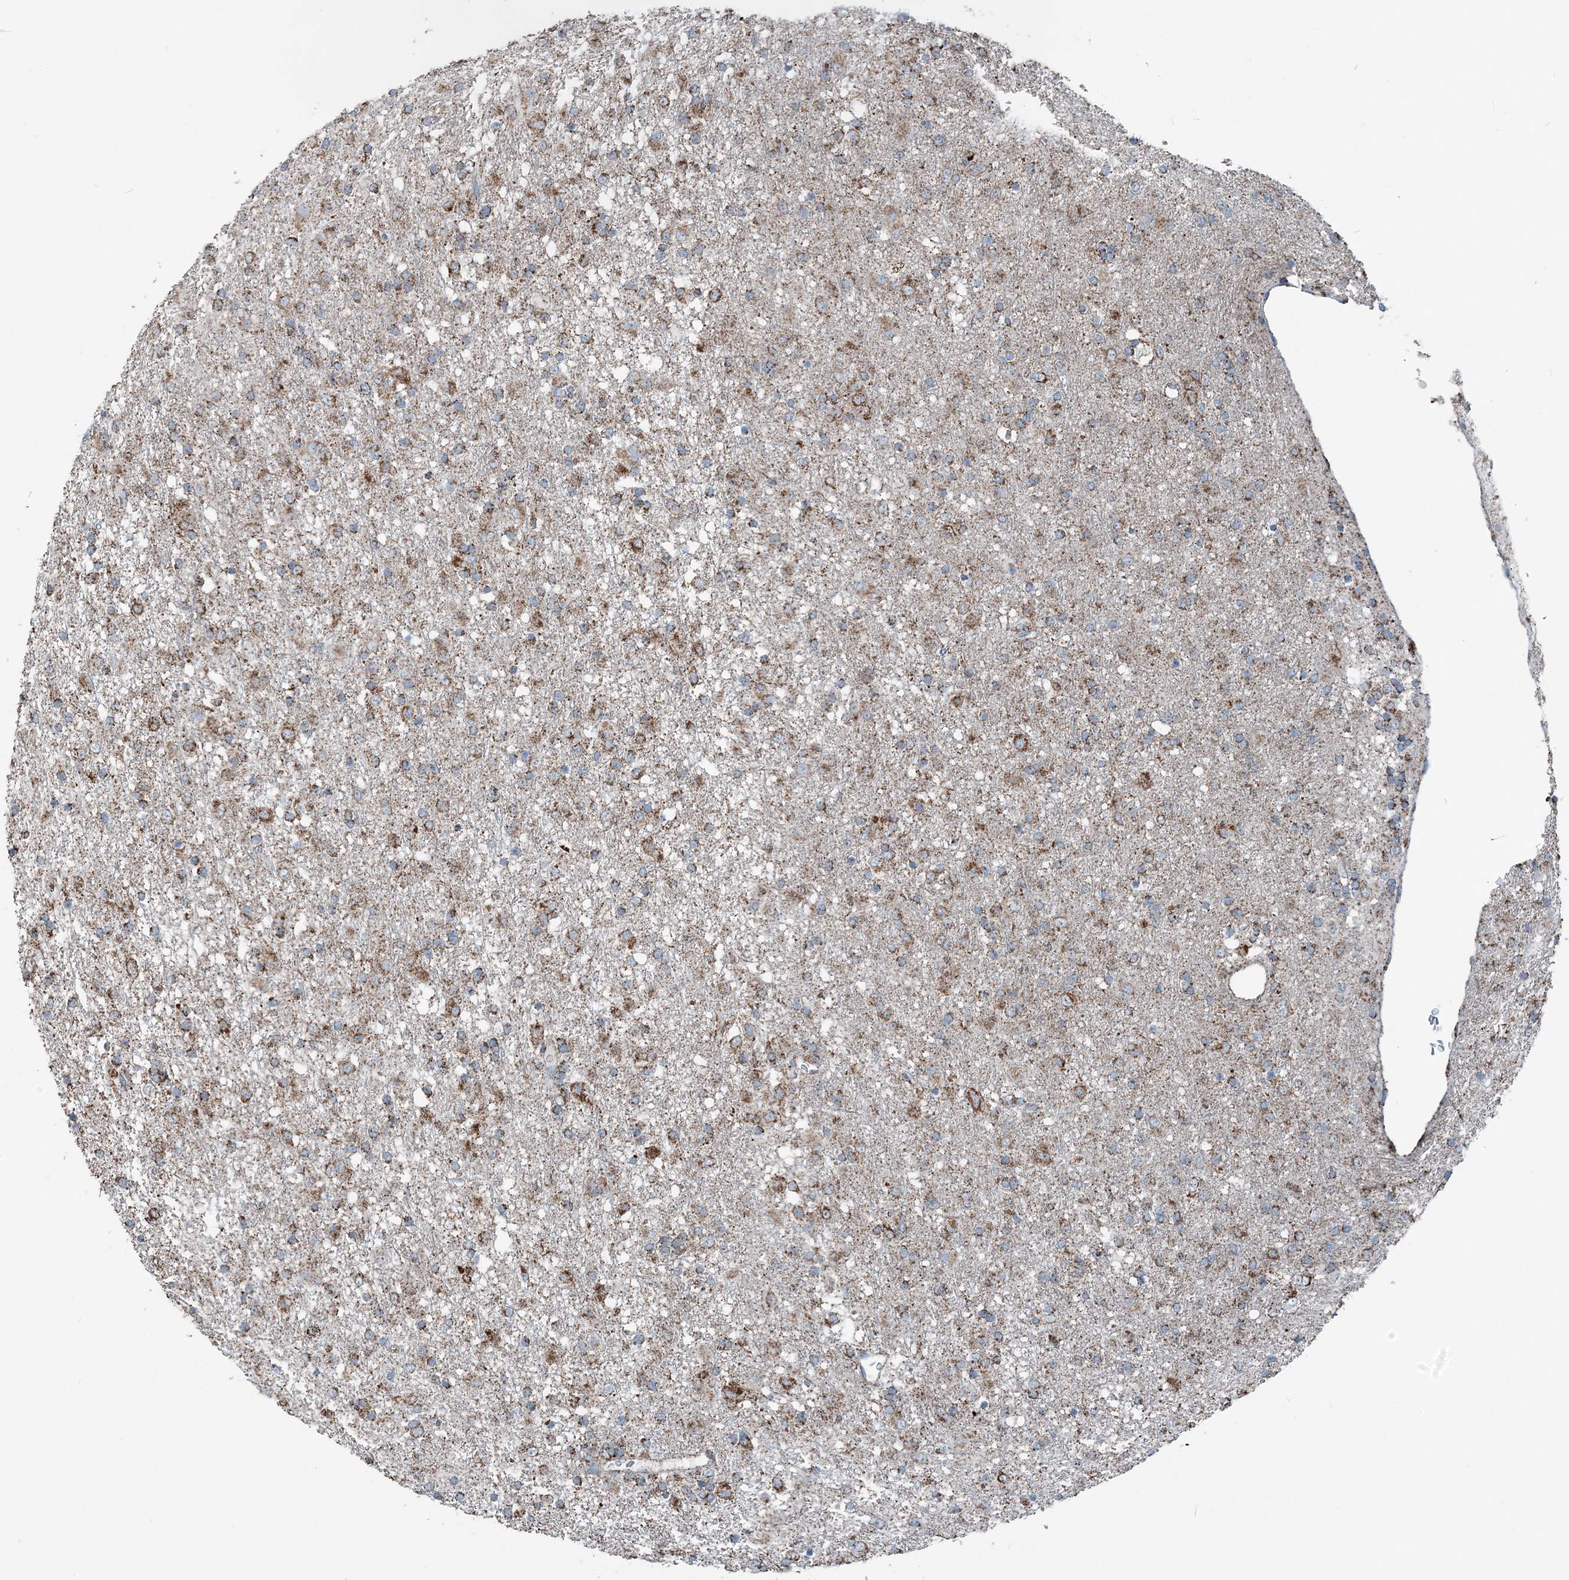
{"staining": {"intensity": "moderate", "quantity": ">75%", "location": "cytoplasmic/membranous"}, "tissue": "glioma", "cell_type": "Tumor cells", "image_type": "cancer", "snomed": [{"axis": "morphology", "description": "Glioma, malignant, Low grade"}, {"axis": "topography", "description": "Brain"}], "caption": "Human glioma stained with a protein marker shows moderate staining in tumor cells.", "gene": "SUCLG1", "patient": {"sex": "male", "age": 65}}